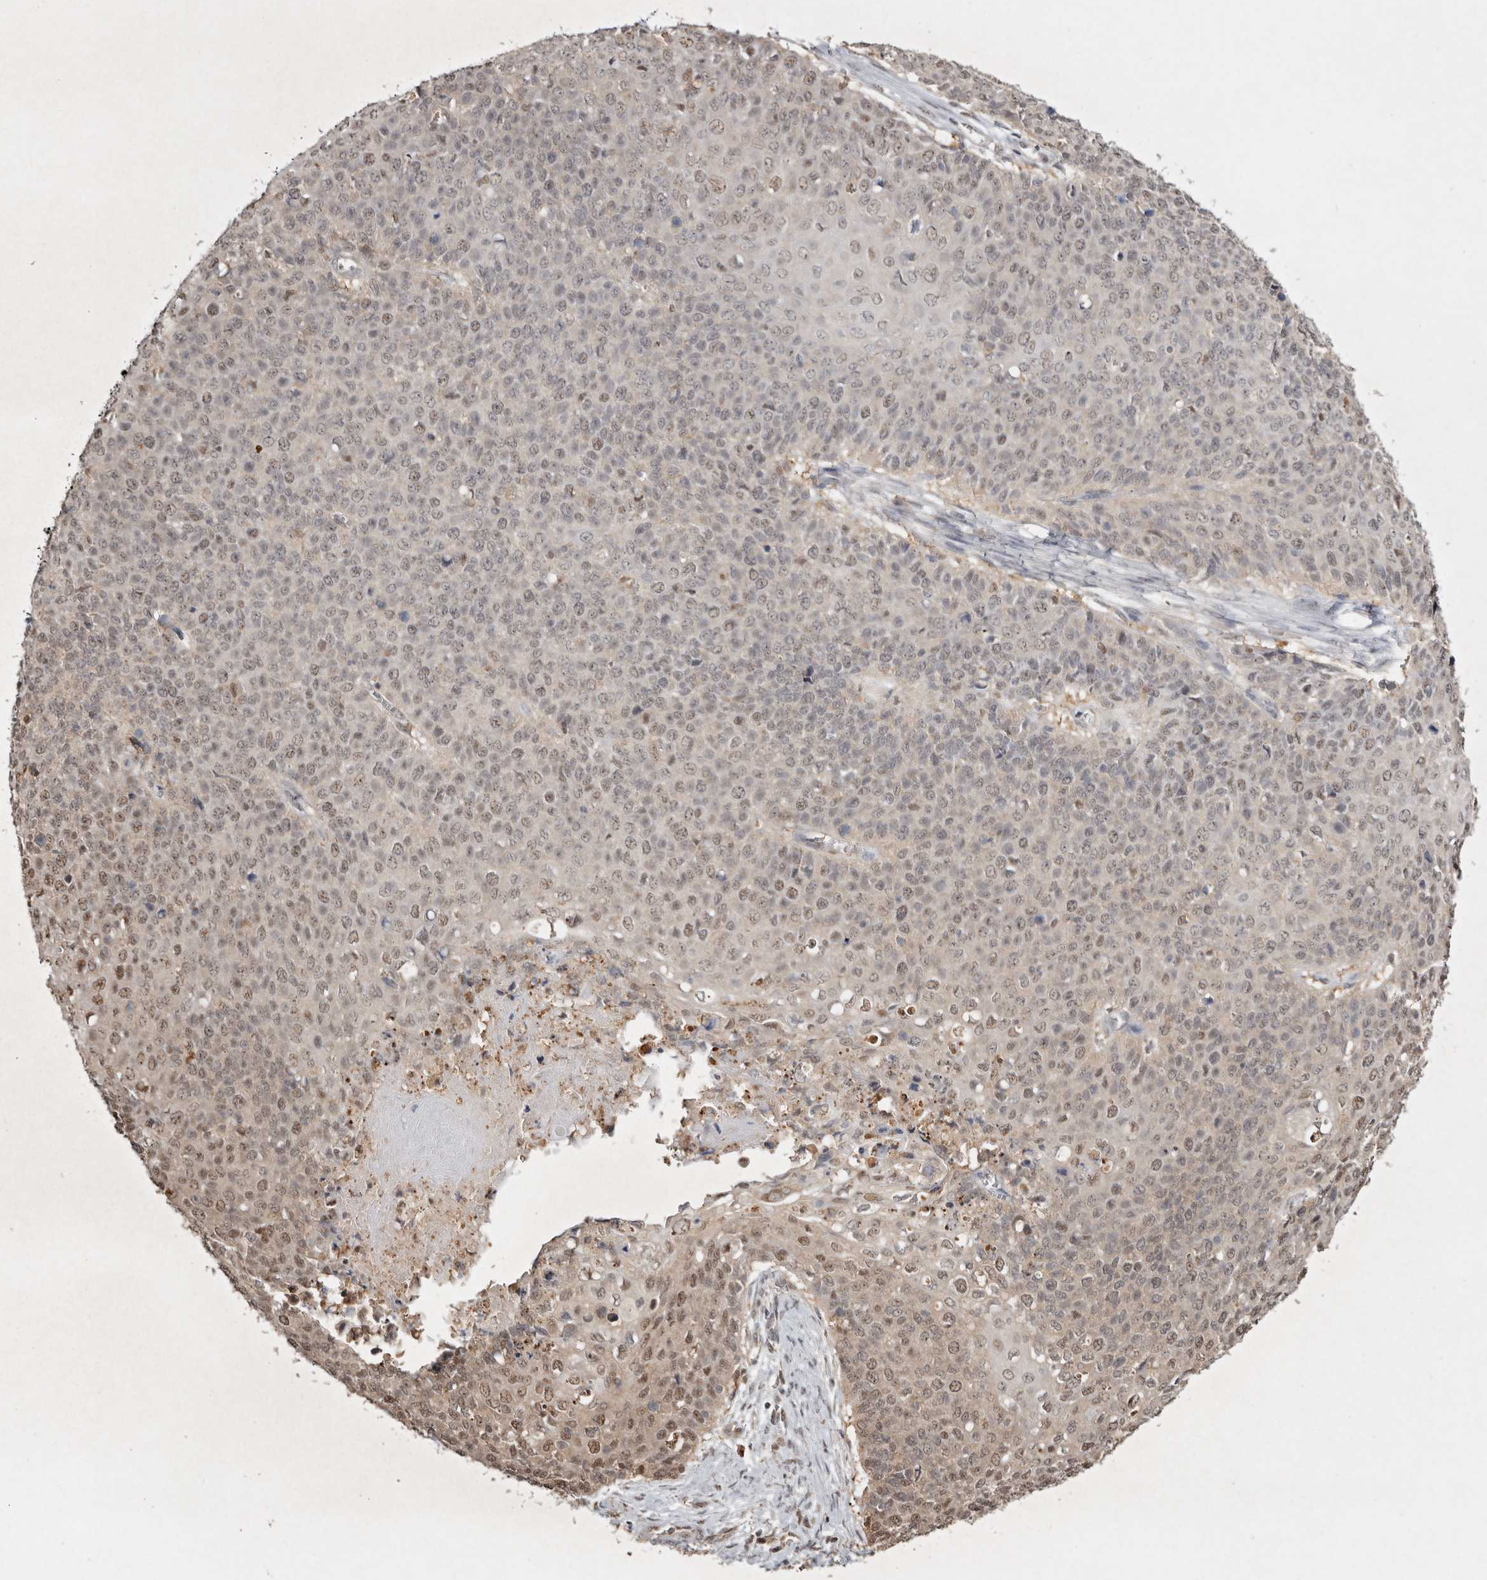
{"staining": {"intensity": "moderate", "quantity": ">75%", "location": "nuclear"}, "tissue": "cervical cancer", "cell_type": "Tumor cells", "image_type": "cancer", "snomed": [{"axis": "morphology", "description": "Squamous cell carcinoma, NOS"}, {"axis": "topography", "description": "Cervix"}], "caption": "An immunohistochemistry image of tumor tissue is shown. Protein staining in brown shows moderate nuclear positivity in cervical cancer within tumor cells.", "gene": "PSMA5", "patient": {"sex": "female", "age": 39}}